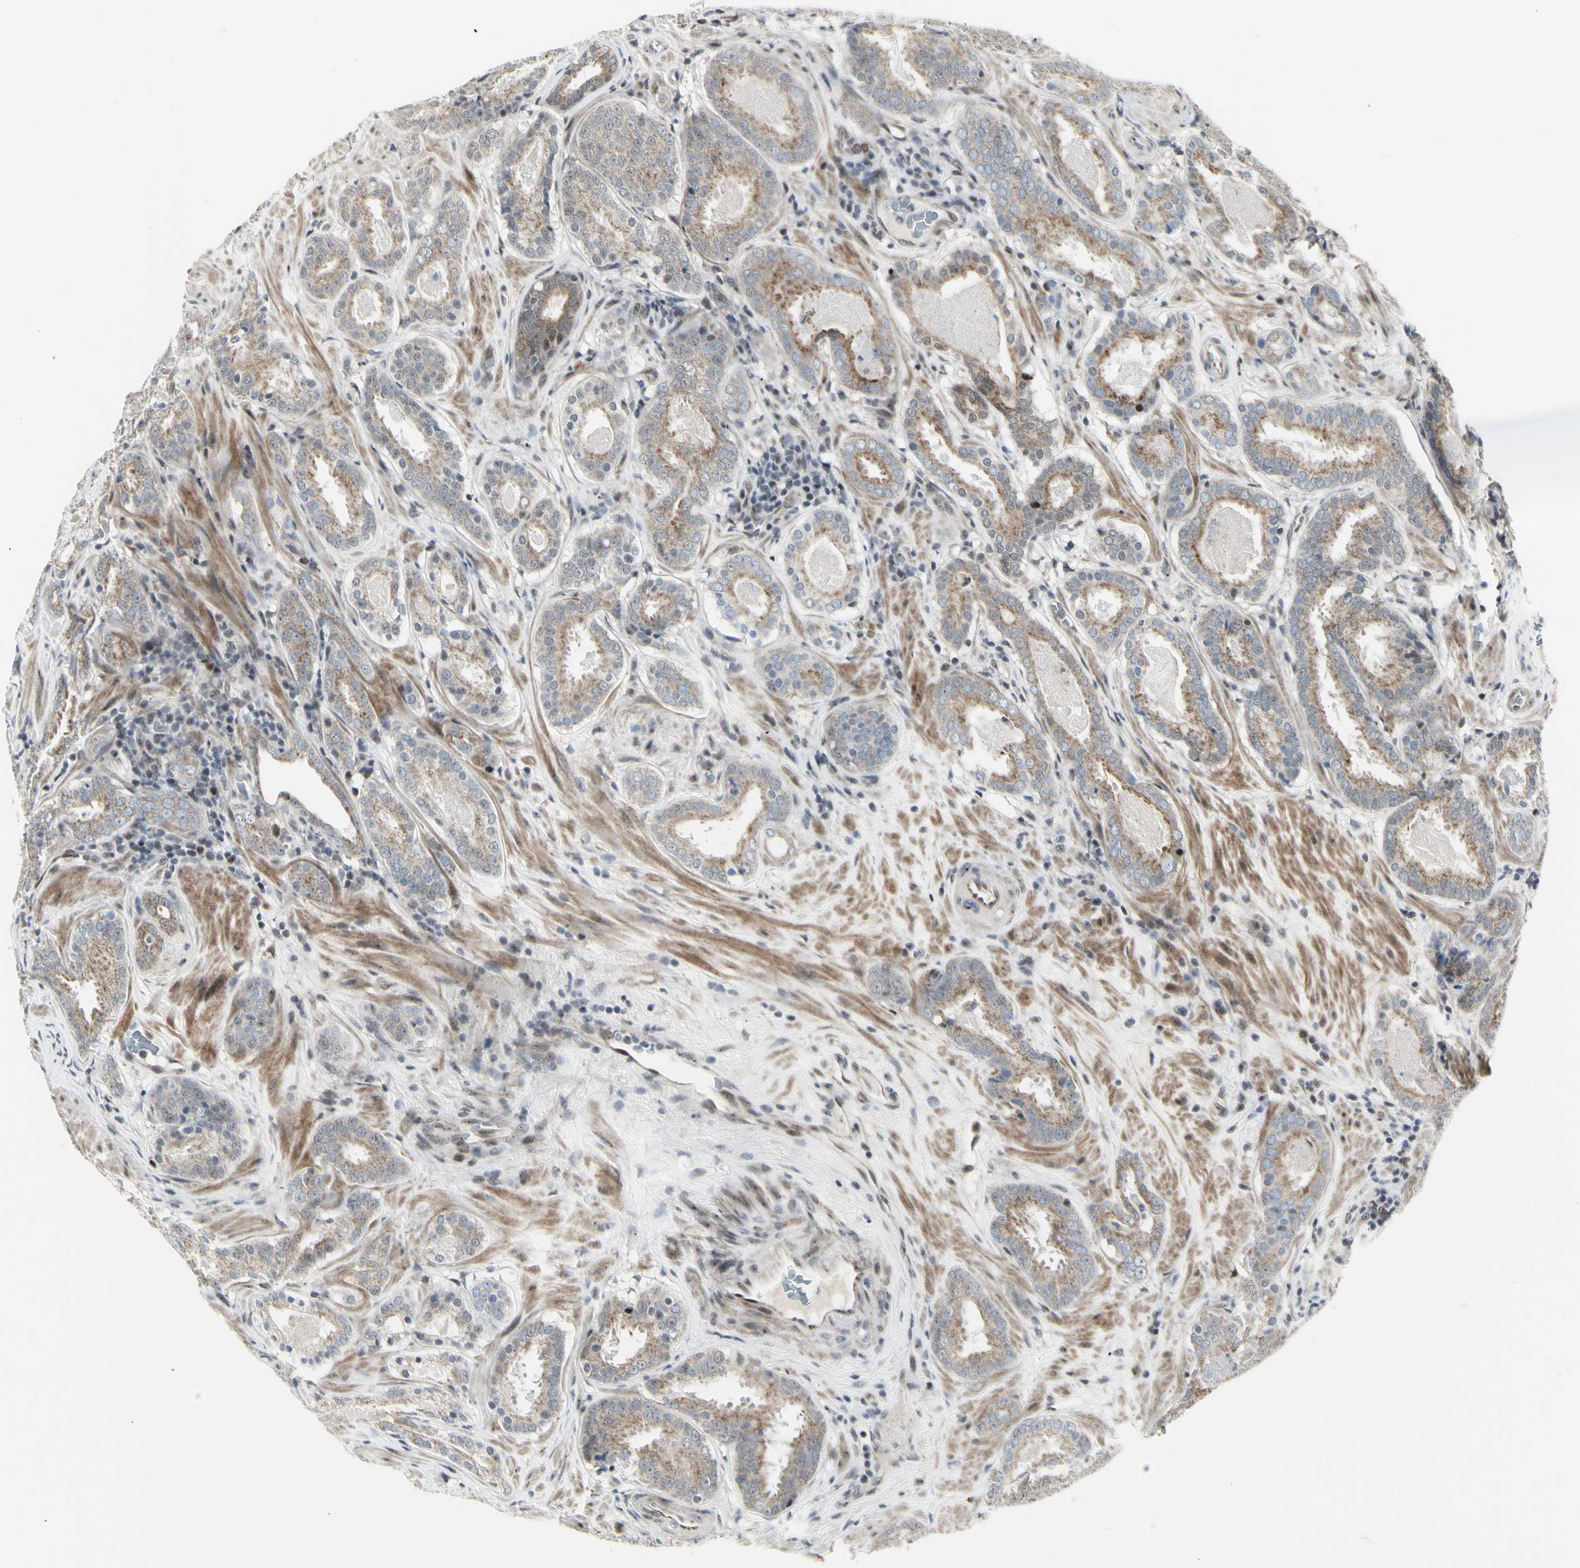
{"staining": {"intensity": "weak", "quantity": ">75%", "location": "cytoplasmic/membranous"}, "tissue": "prostate cancer", "cell_type": "Tumor cells", "image_type": "cancer", "snomed": [{"axis": "morphology", "description": "Adenocarcinoma, Low grade"}, {"axis": "topography", "description": "Prostate"}], "caption": "Prostate cancer tissue exhibits weak cytoplasmic/membranous staining in about >75% of tumor cells", "gene": "DHRS7B", "patient": {"sex": "male", "age": 69}}